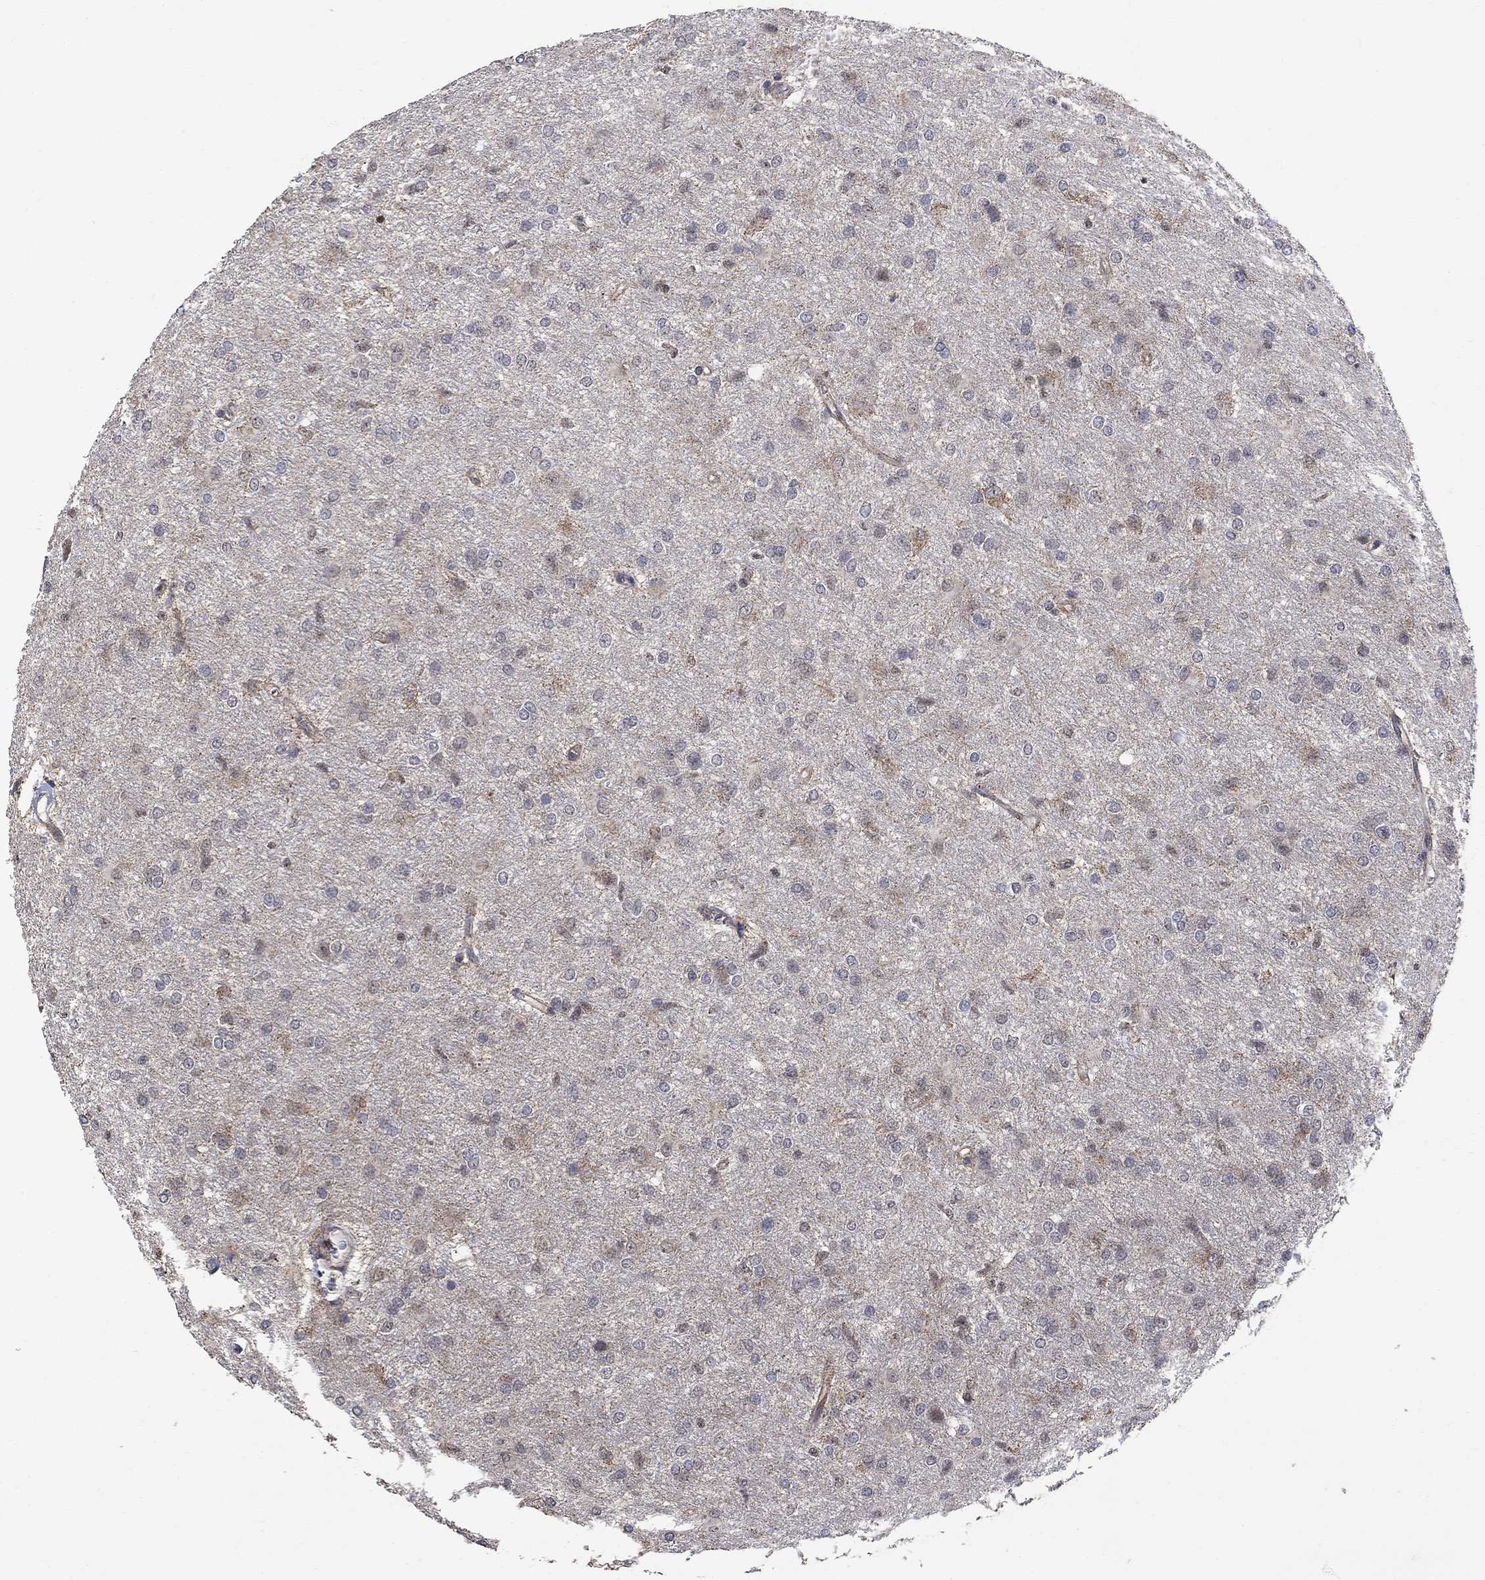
{"staining": {"intensity": "negative", "quantity": "none", "location": "none"}, "tissue": "glioma", "cell_type": "Tumor cells", "image_type": "cancer", "snomed": [{"axis": "morphology", "description": "Glioma, malignant, High grade"}, {"axis": "topography", "description": "Brain"}], "caption": "Photomicrograph shows no protein staining in tumor cells of glioma tissue. The staining is performed using DAB brown chromogen with nuclei counter-stained in using hematoxylin.", "gene": "ANKRA2", "patient": {"sex": "male", "age": 68}}